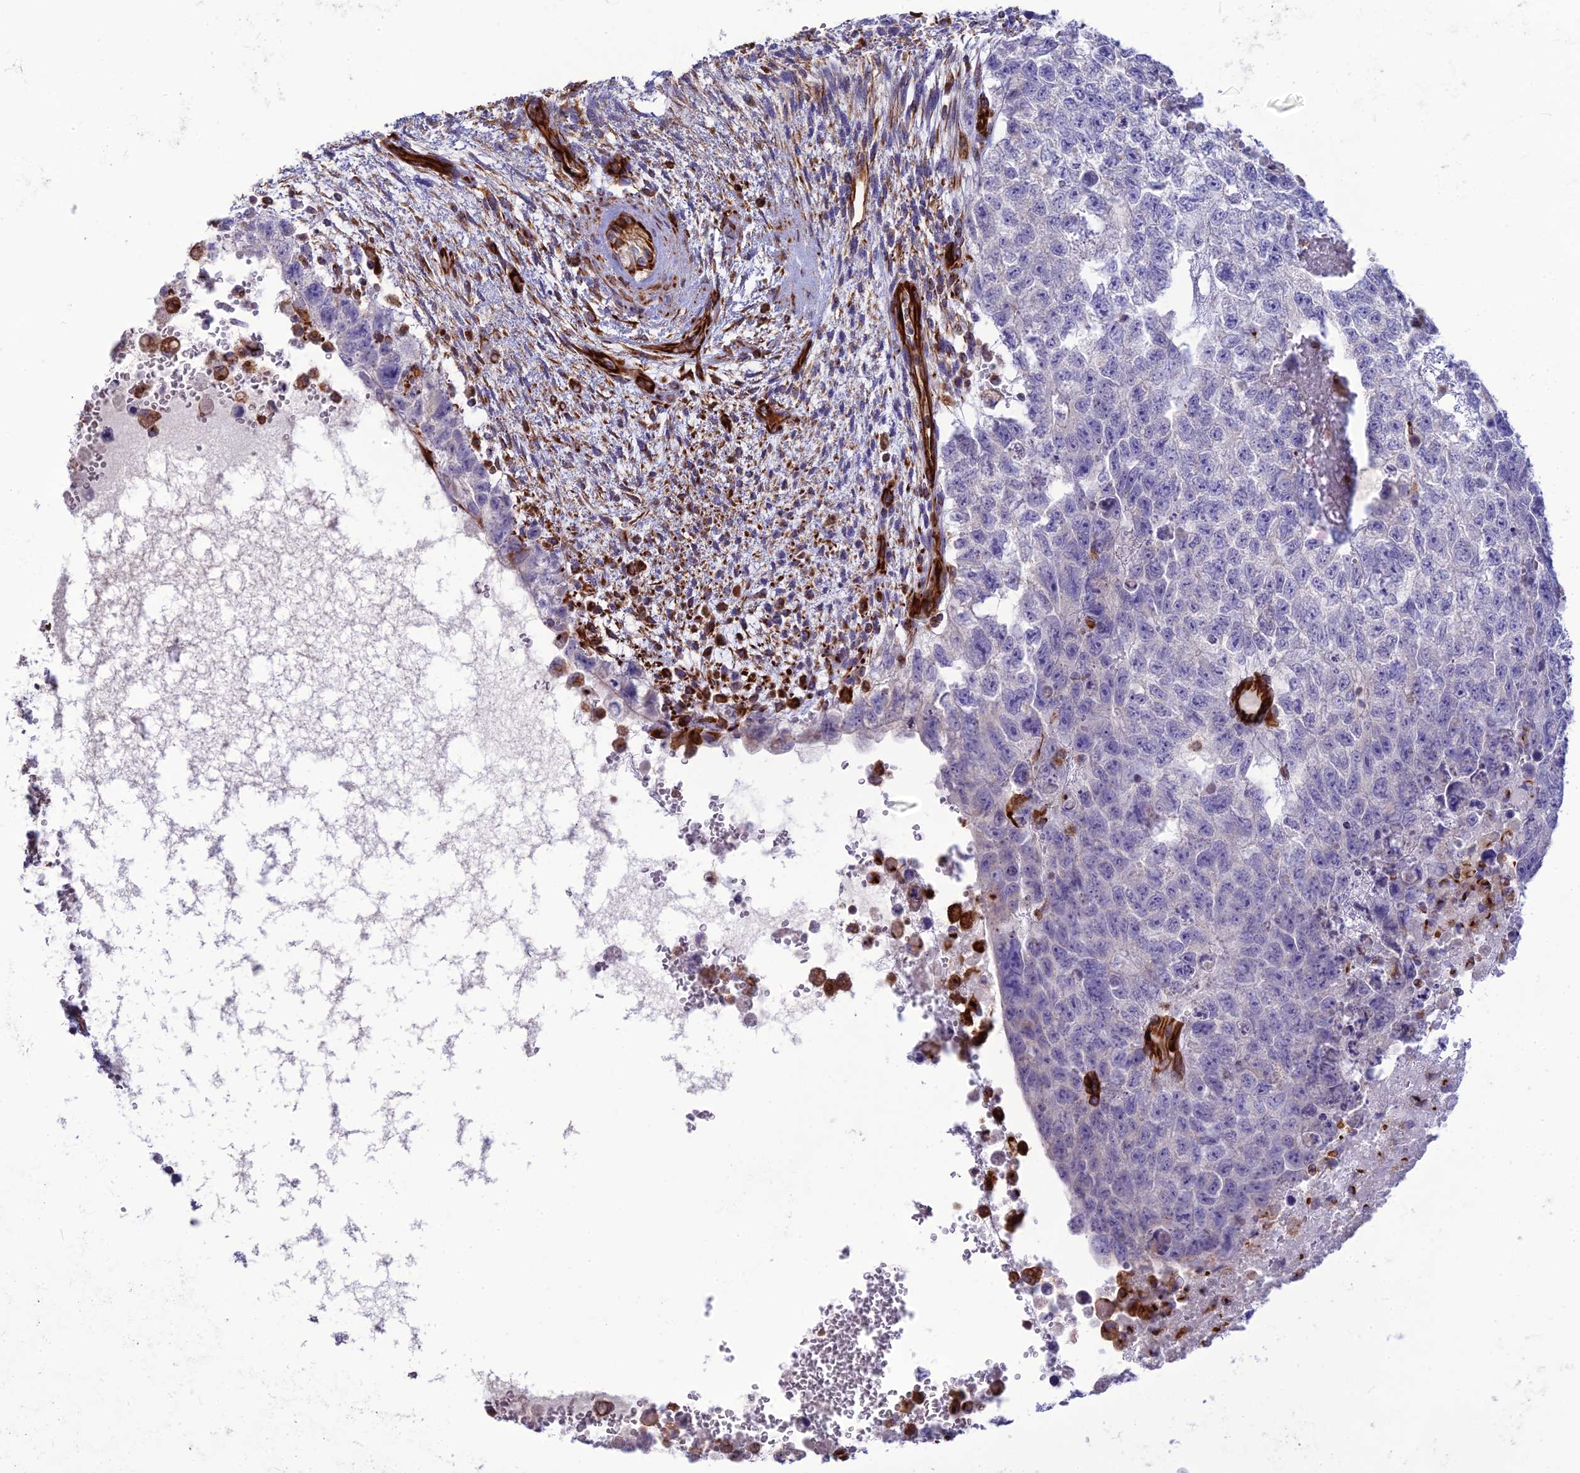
{"staining": {"intensity": "negative", "quantity": "none", "location": "none"}, "tissue": "testis cancer", "cell_type": "Tumor cells", "image_type": "cancer", "snomed": [{"axis": "morphology", "description": "Carcinoma, Embryonal, NOS"}, {"axis": "topography", "description": "Testis"}], "caption": "There is no significant staining in tumor cells of testis cancer.", "gene": "FBXL20", "patient": {"sex": "male", "age": 26}}